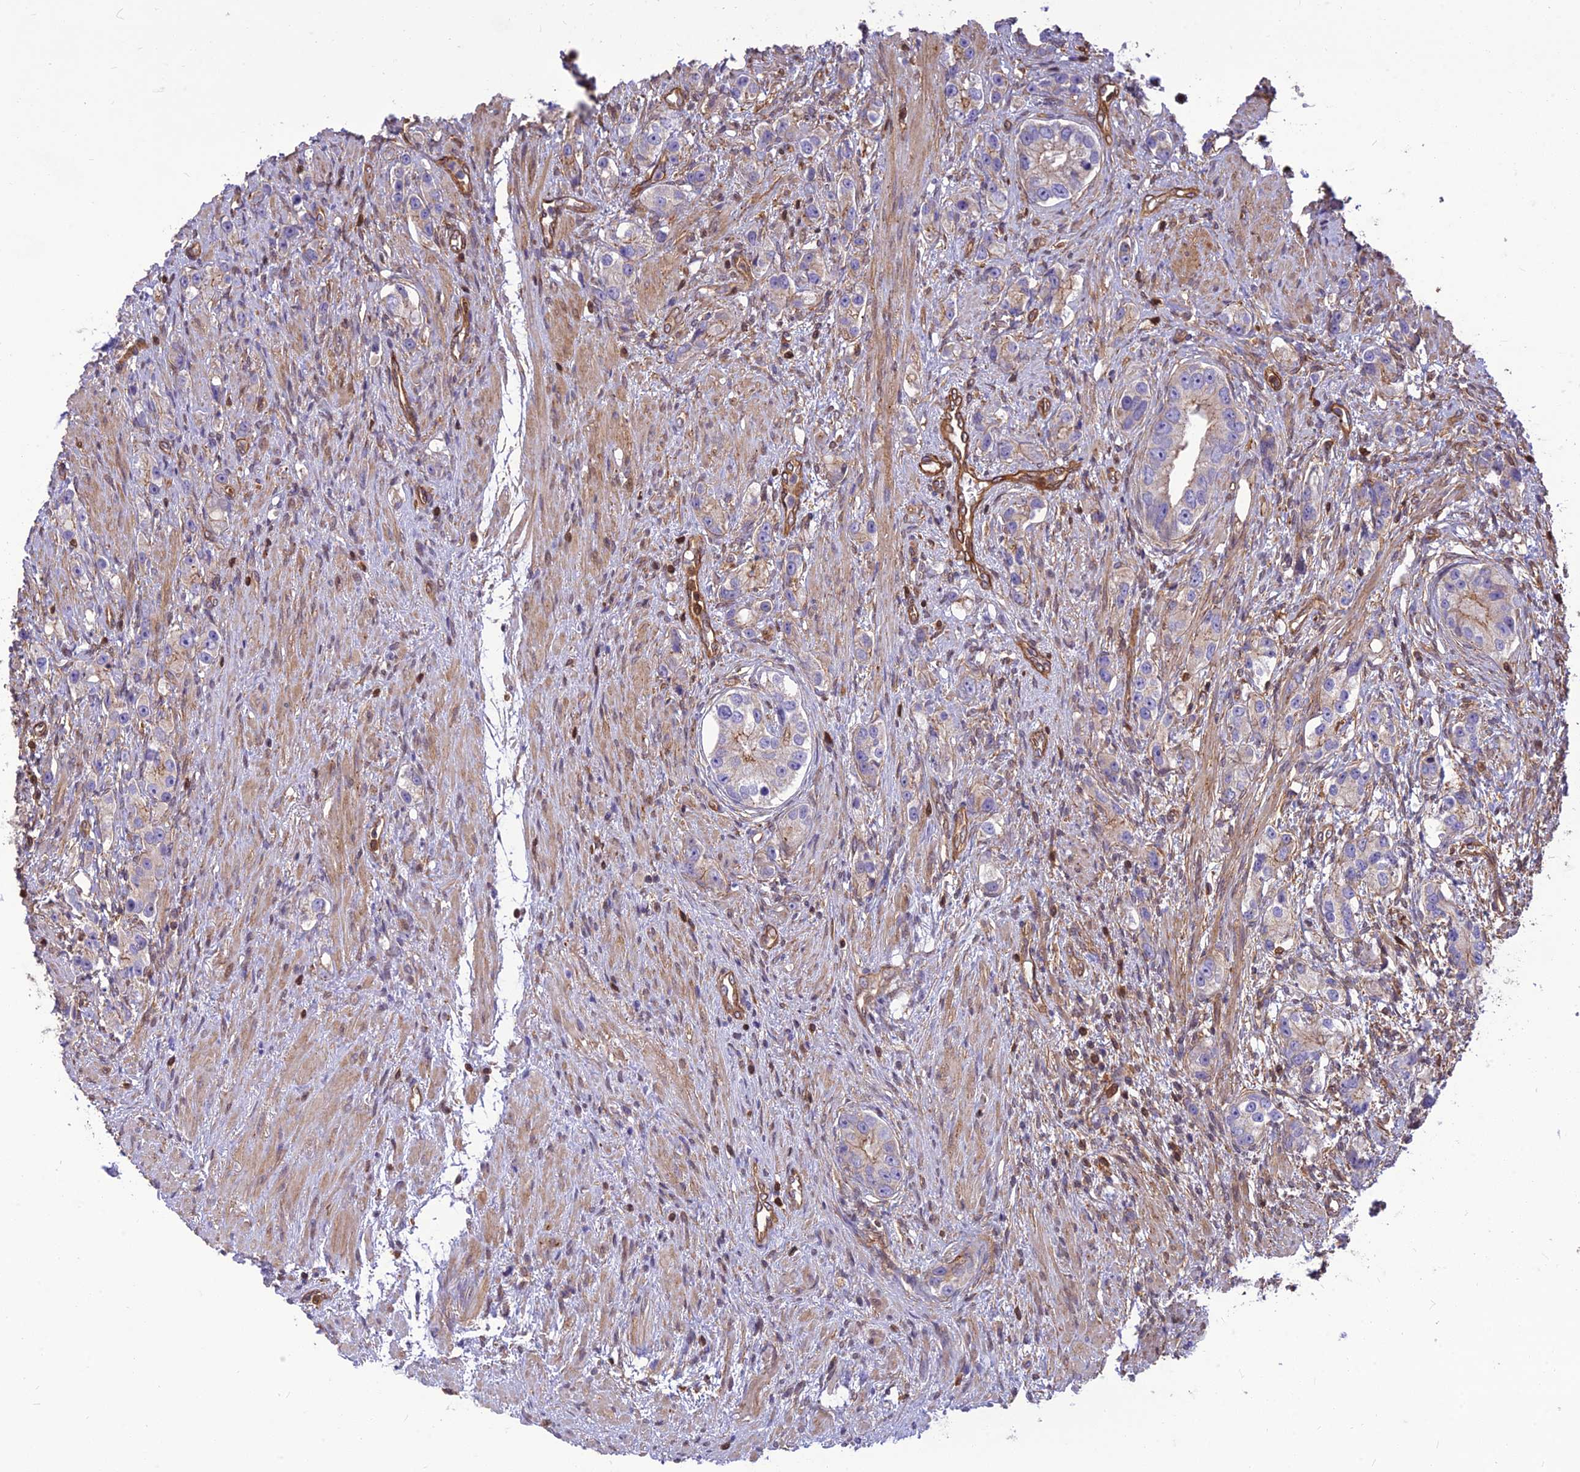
{"staining": {"intensity": "negative", "quantity": "none", "location": "none"}, "tissue": "prostate cancer", "cell_type": "Tumor cells", "image_type": "cancer", "snomed": [{"axis": "morphology", "description": "Adenocarcinoma, High grade"}, {"axis": "topography", "description": "Prostate"}], "caption": "A histopathology image of prostate cancer (high-grade adenocarcinoma) stained for a protein reveals no brown staining in tumor cells.", "gene": "HPSE2", "patient": {"sex": "male", "age": 63}}